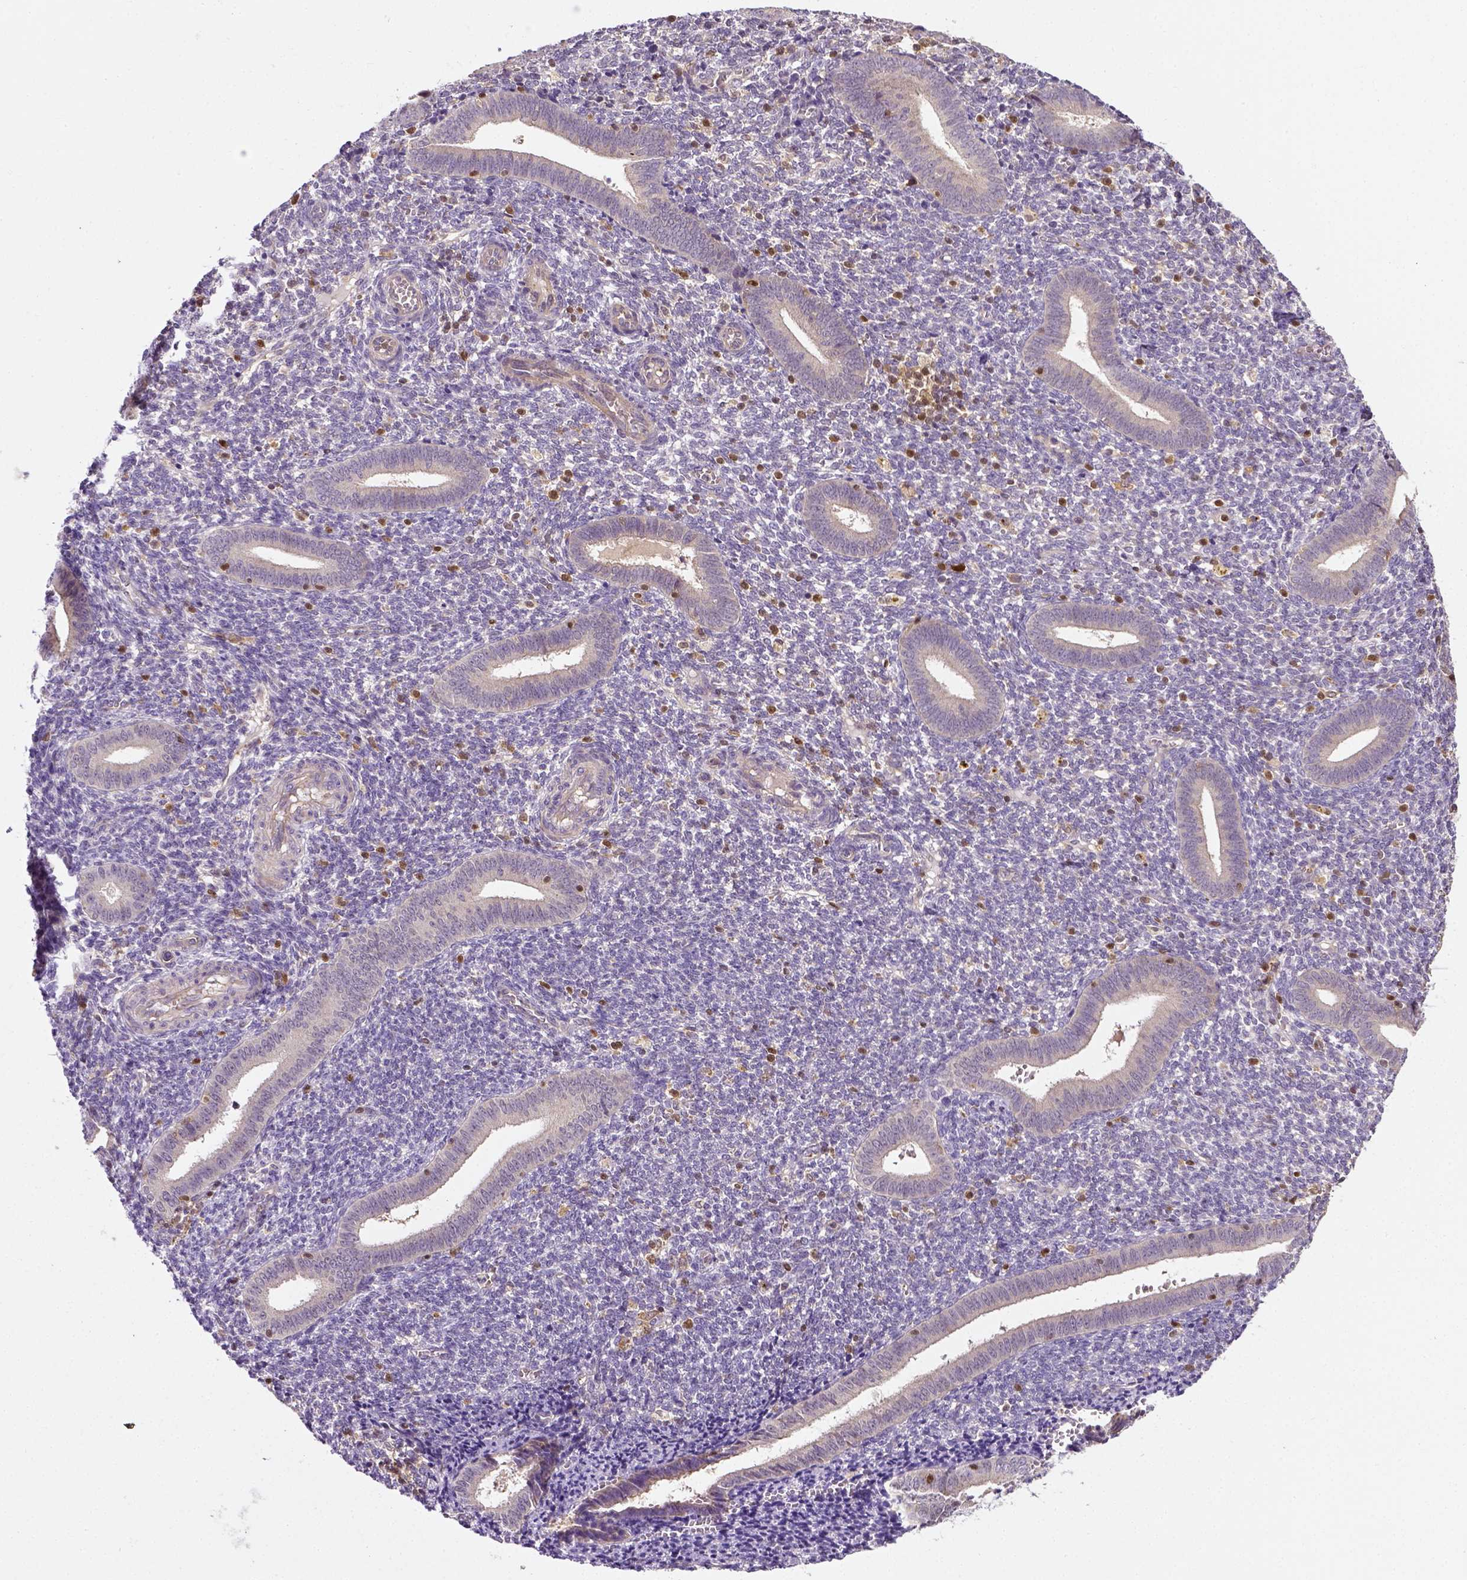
{"staining": {"intensity": "negative", "quantity": "none", "location": "none"}, "tissue": "endometrium", "cell_type": "Cells in endometrial stroma", "image_type": "normal", "snomed": [{"axis": "morphology", "description": "Normal tissue, NOS"}, {"axis": "topography", "description": "Endometrium"}], "caption": "A micrograph of human endometrium is negative for staining in cells in endometrial stroma. (Stains: DAB (3,3'-diaminobenzidine) IHC with hematoxylin counter stain, Microscopy: brightfield microscopy at high magnification).", "gene": "MATK", "patient": {"sex": "female", "age": 25}}